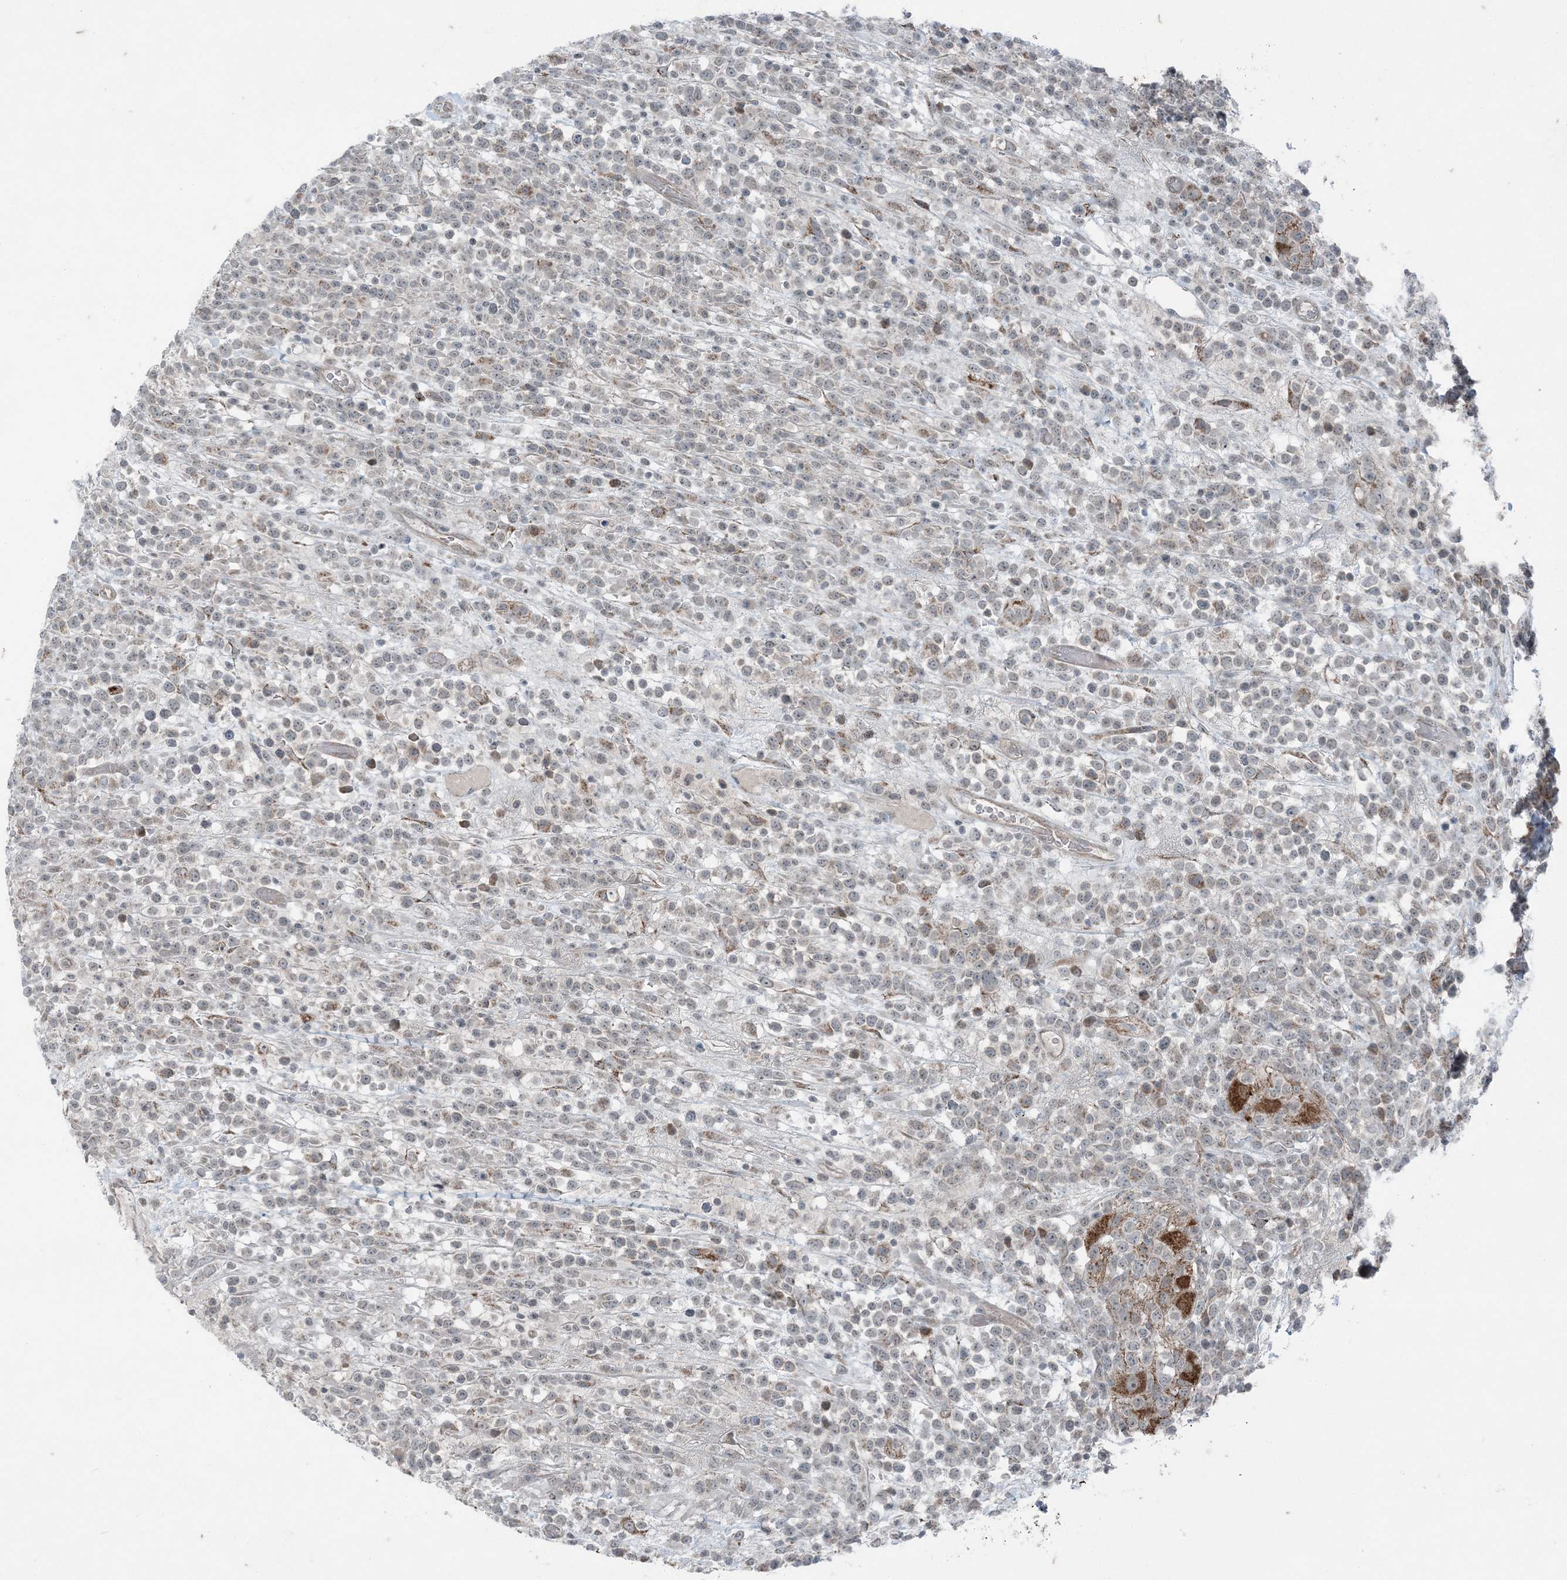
{"staining": {"intensity": "weak", "quantity": "<25%", "location": "cytoplasmic/membranous"}, "tissue": "lymphoma", "cell_type": "Tumor cells", "image_type": "cancer", "snomed": [{"axis": "morphology", "description": "Malignant lymphoma, non-Hodgkin's type, High grade"}, {"axis": "topography", "description": "Colon"}], "caption": "Lymphoma was stained to show a protein in brown. There is no significant expression in tumor cells.", "gene": "PC", "patient": {"sex": "female", "age": 53}}